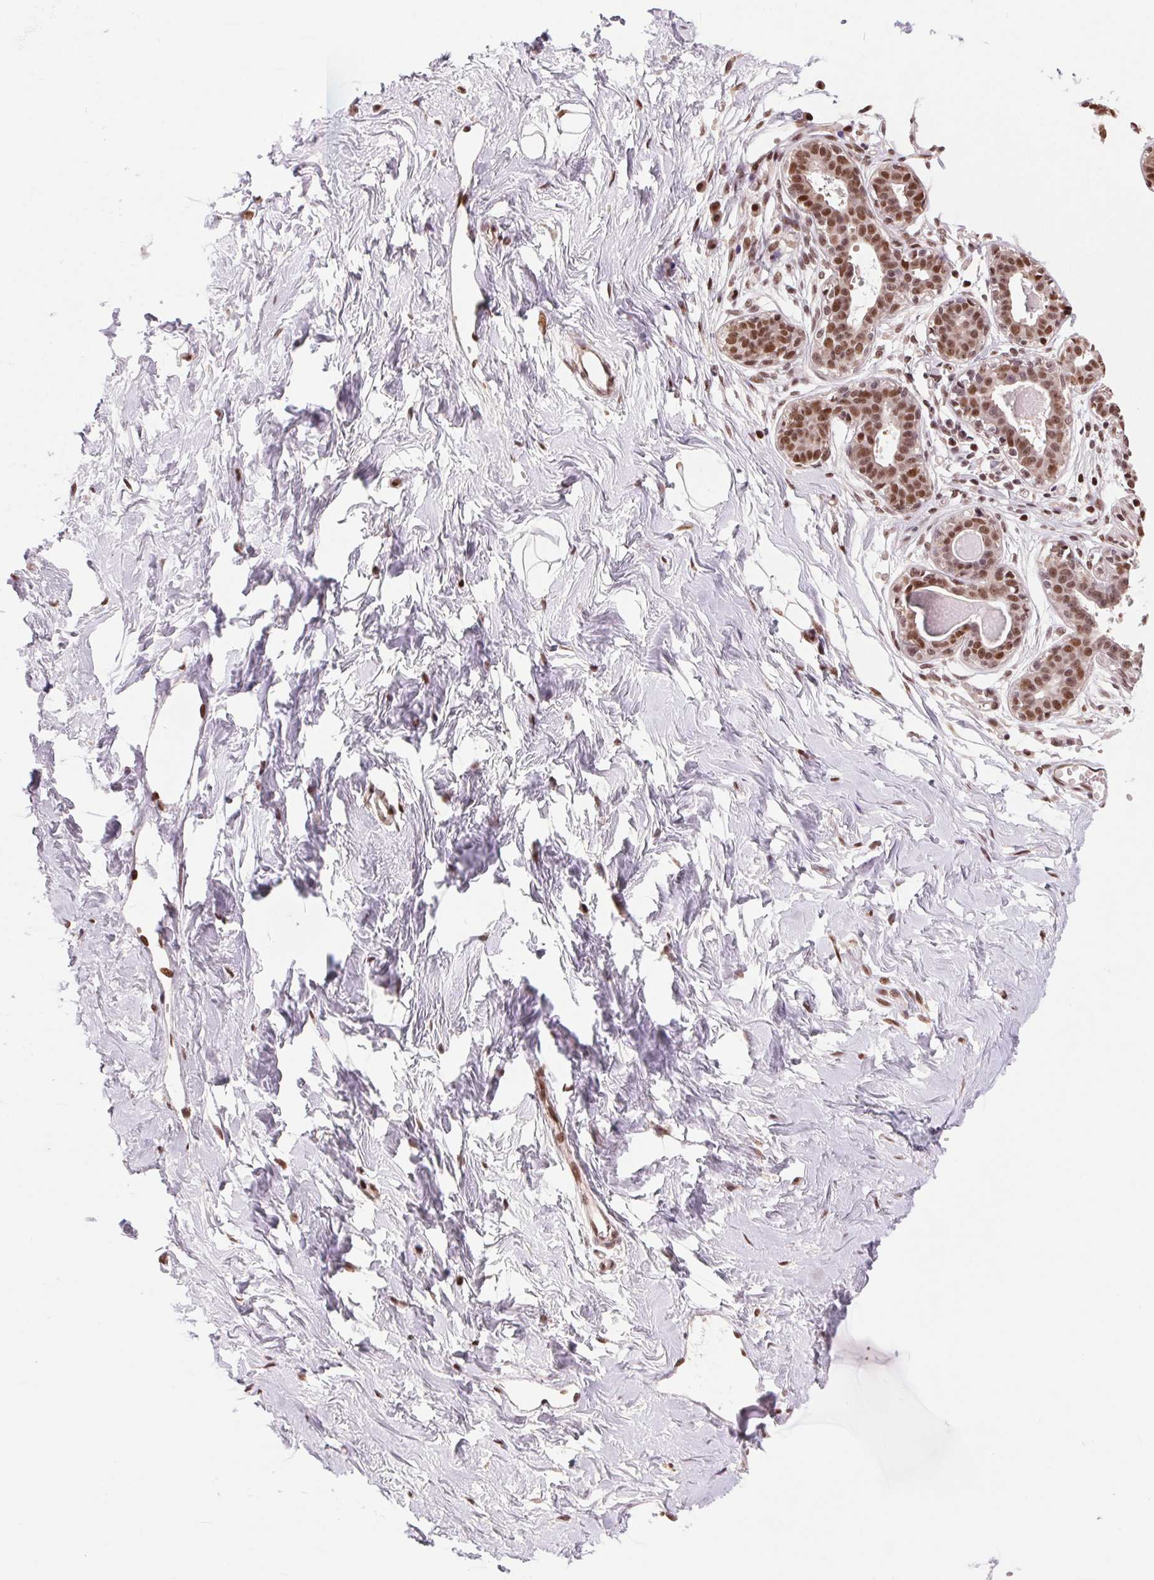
{"staining": {"intensity": "moderate", "quantity": ">75%", "location": "nuclear"}, "tissue": "breast", "cell_type": "Glandular cells", "image_type": "normal", "snomed": [{"axis": "morphology", "description": "Normal tissue, NOS"}, {"axis": "topography", "description": "Breast"}], "caption": "The micrograph reveals a brown stain indicating the presence of a protein in the nuclear of glandular cells in breast.", "gene": "RAD23A", "patient": {"sex": "female", "age": 45}}